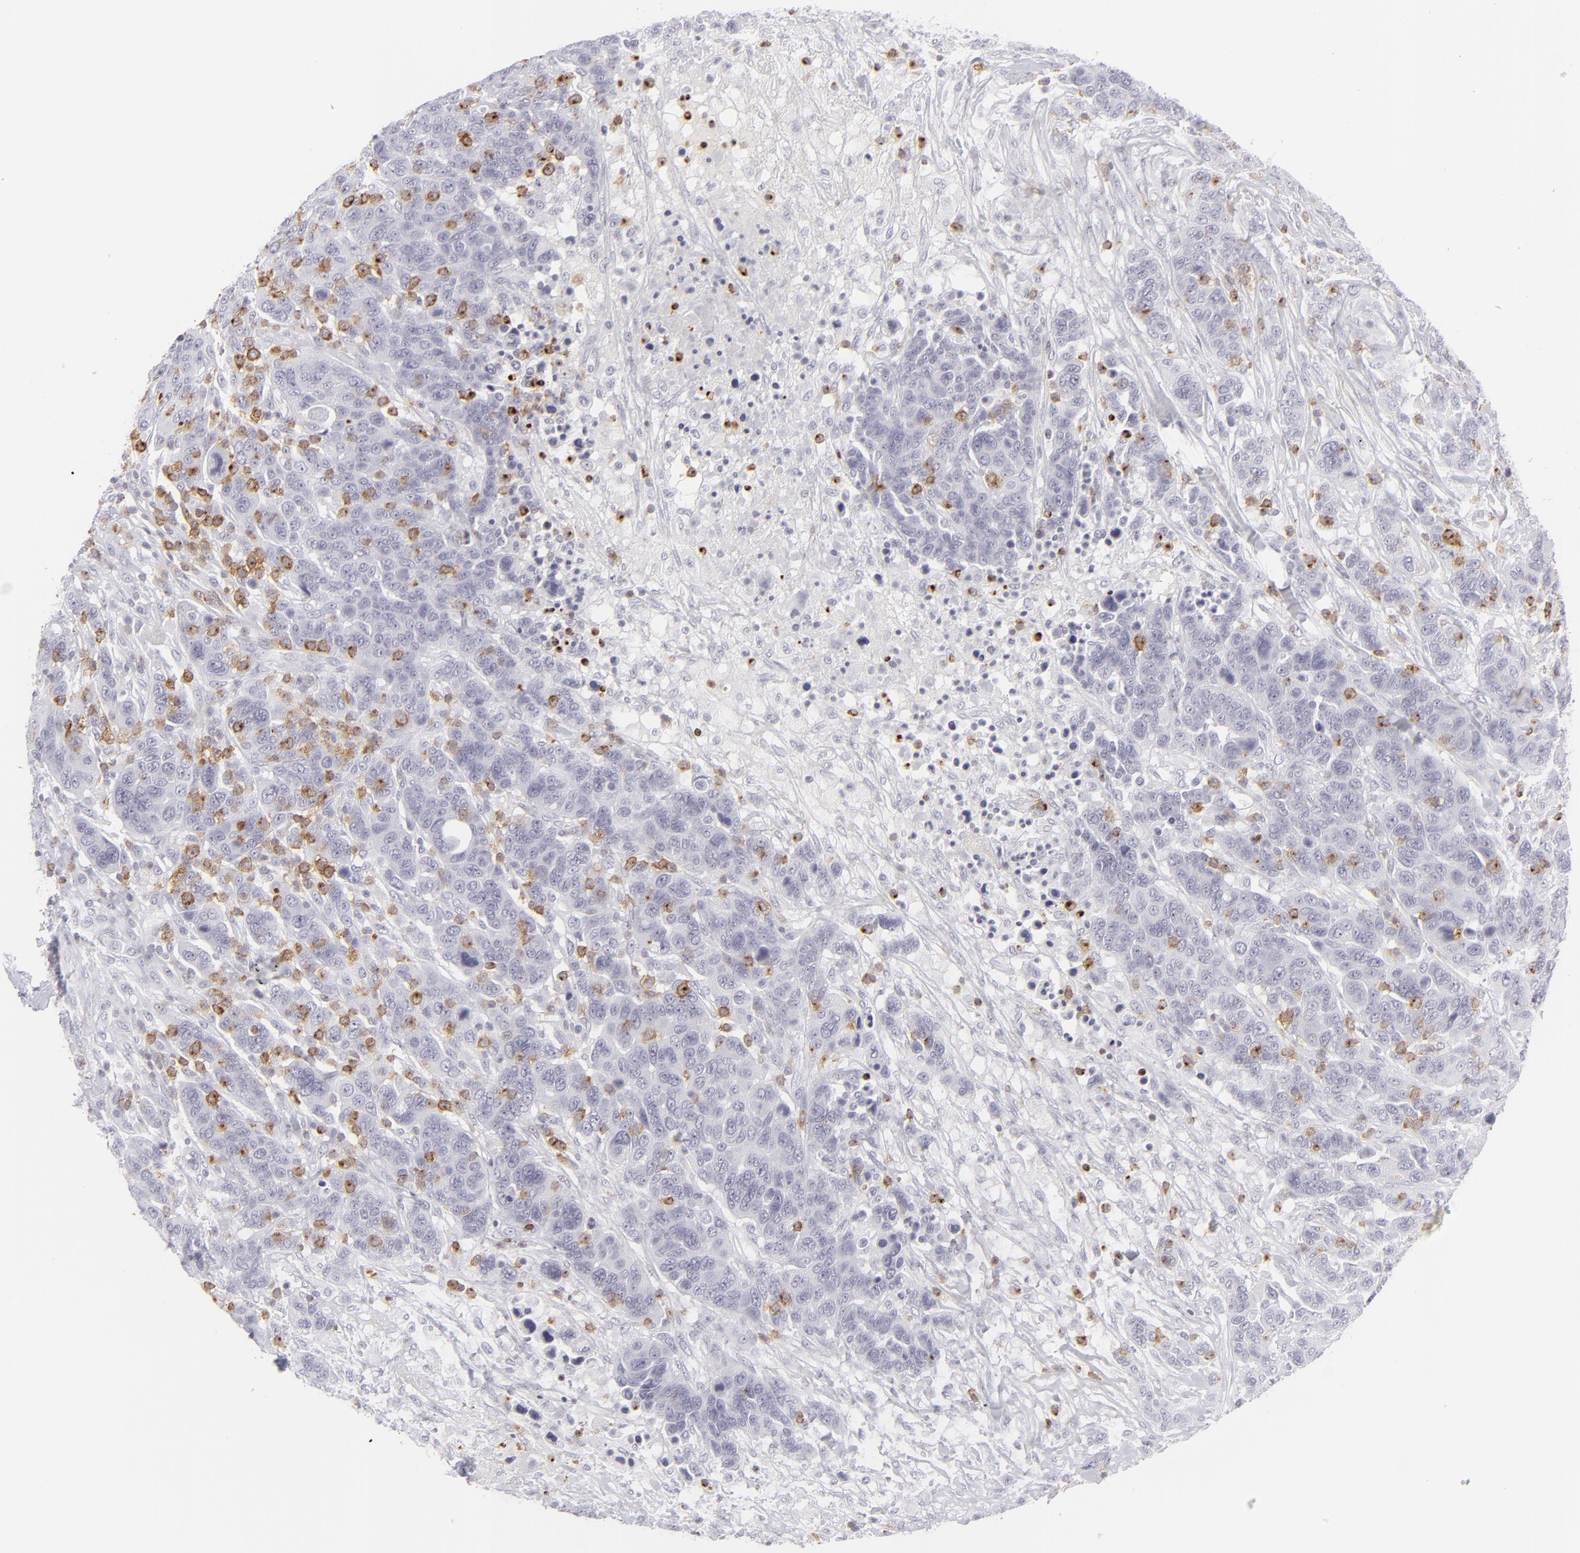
{"staining": {"intensity": "negative", "quantity": "none", "location": "none"}, "tissue": "breast cancer", "cell_type": "Tumor cells", "image_type": "cancer", "snomed": [{"axis": "morphology", "description": "Duct carcinoma"}, {"axis": "topography", "description": "Breast"}], "caption": "DAB (3,3'-diaminobenzidine) immunohistochemical staining of breast cancer (intraductal carcinoma) reveals no significant staining in tumor cells.", "gene": "CD7", "patient": {"sex": "female", "age": 37}}